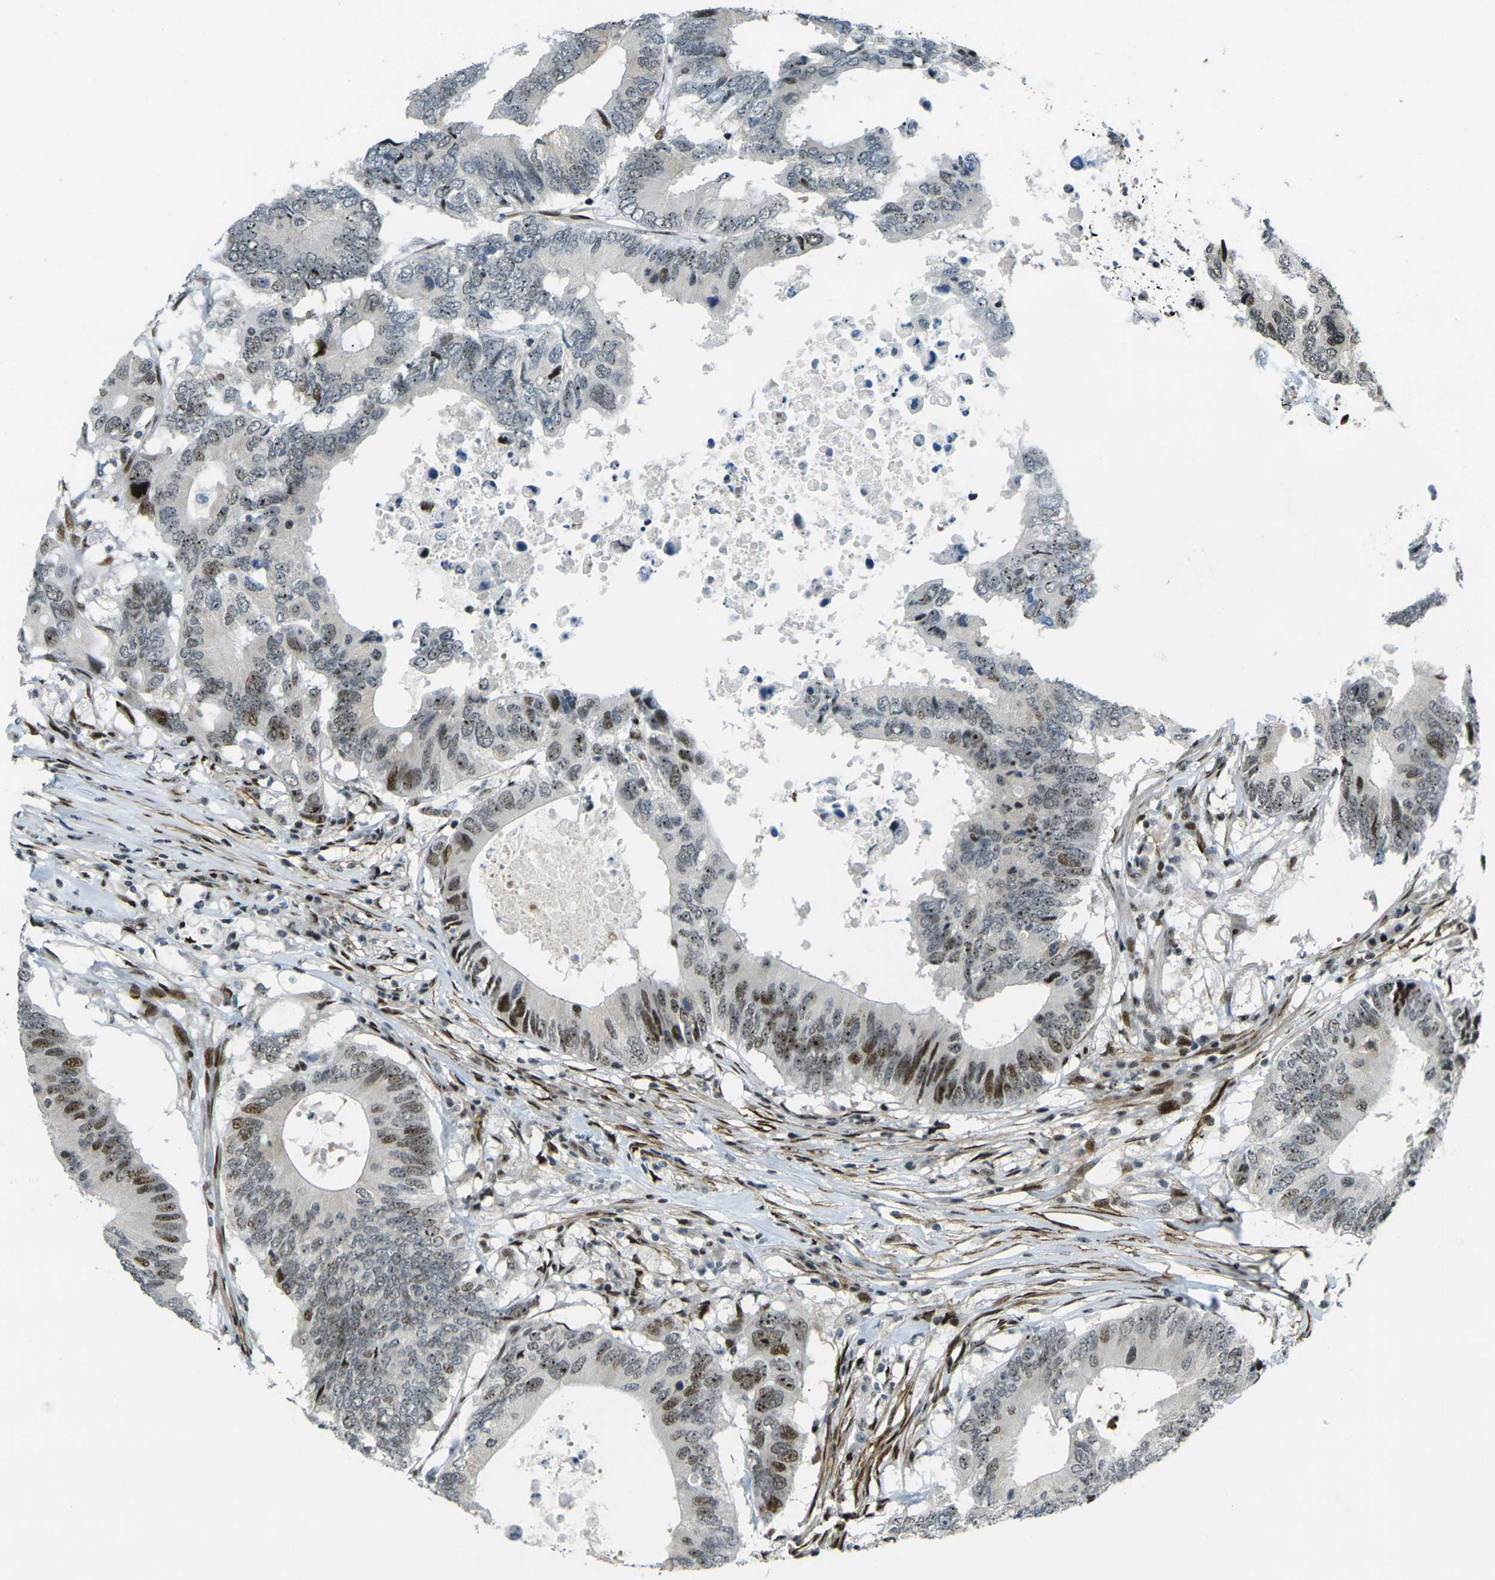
{"staining": {"intensity": "moderate", "quantity": ">75%", "location": "nuclear"}, "tissue": "colorectal cancer", "cell_type": "Tumor cells", "image_type": "cancer", "snomed": [{"axis": "morphology", "description": "Adenocarcinoma, NOS"}, {"axis": "topography", "description": "Colon"}], "caption": "Moderate nuclear staining for a protein is present in about >75% of tumor cells of colorectal cancer using immunohistochemistry.", "gene": "UBE2C", "patient": {"sex": "male", "age": 71}}